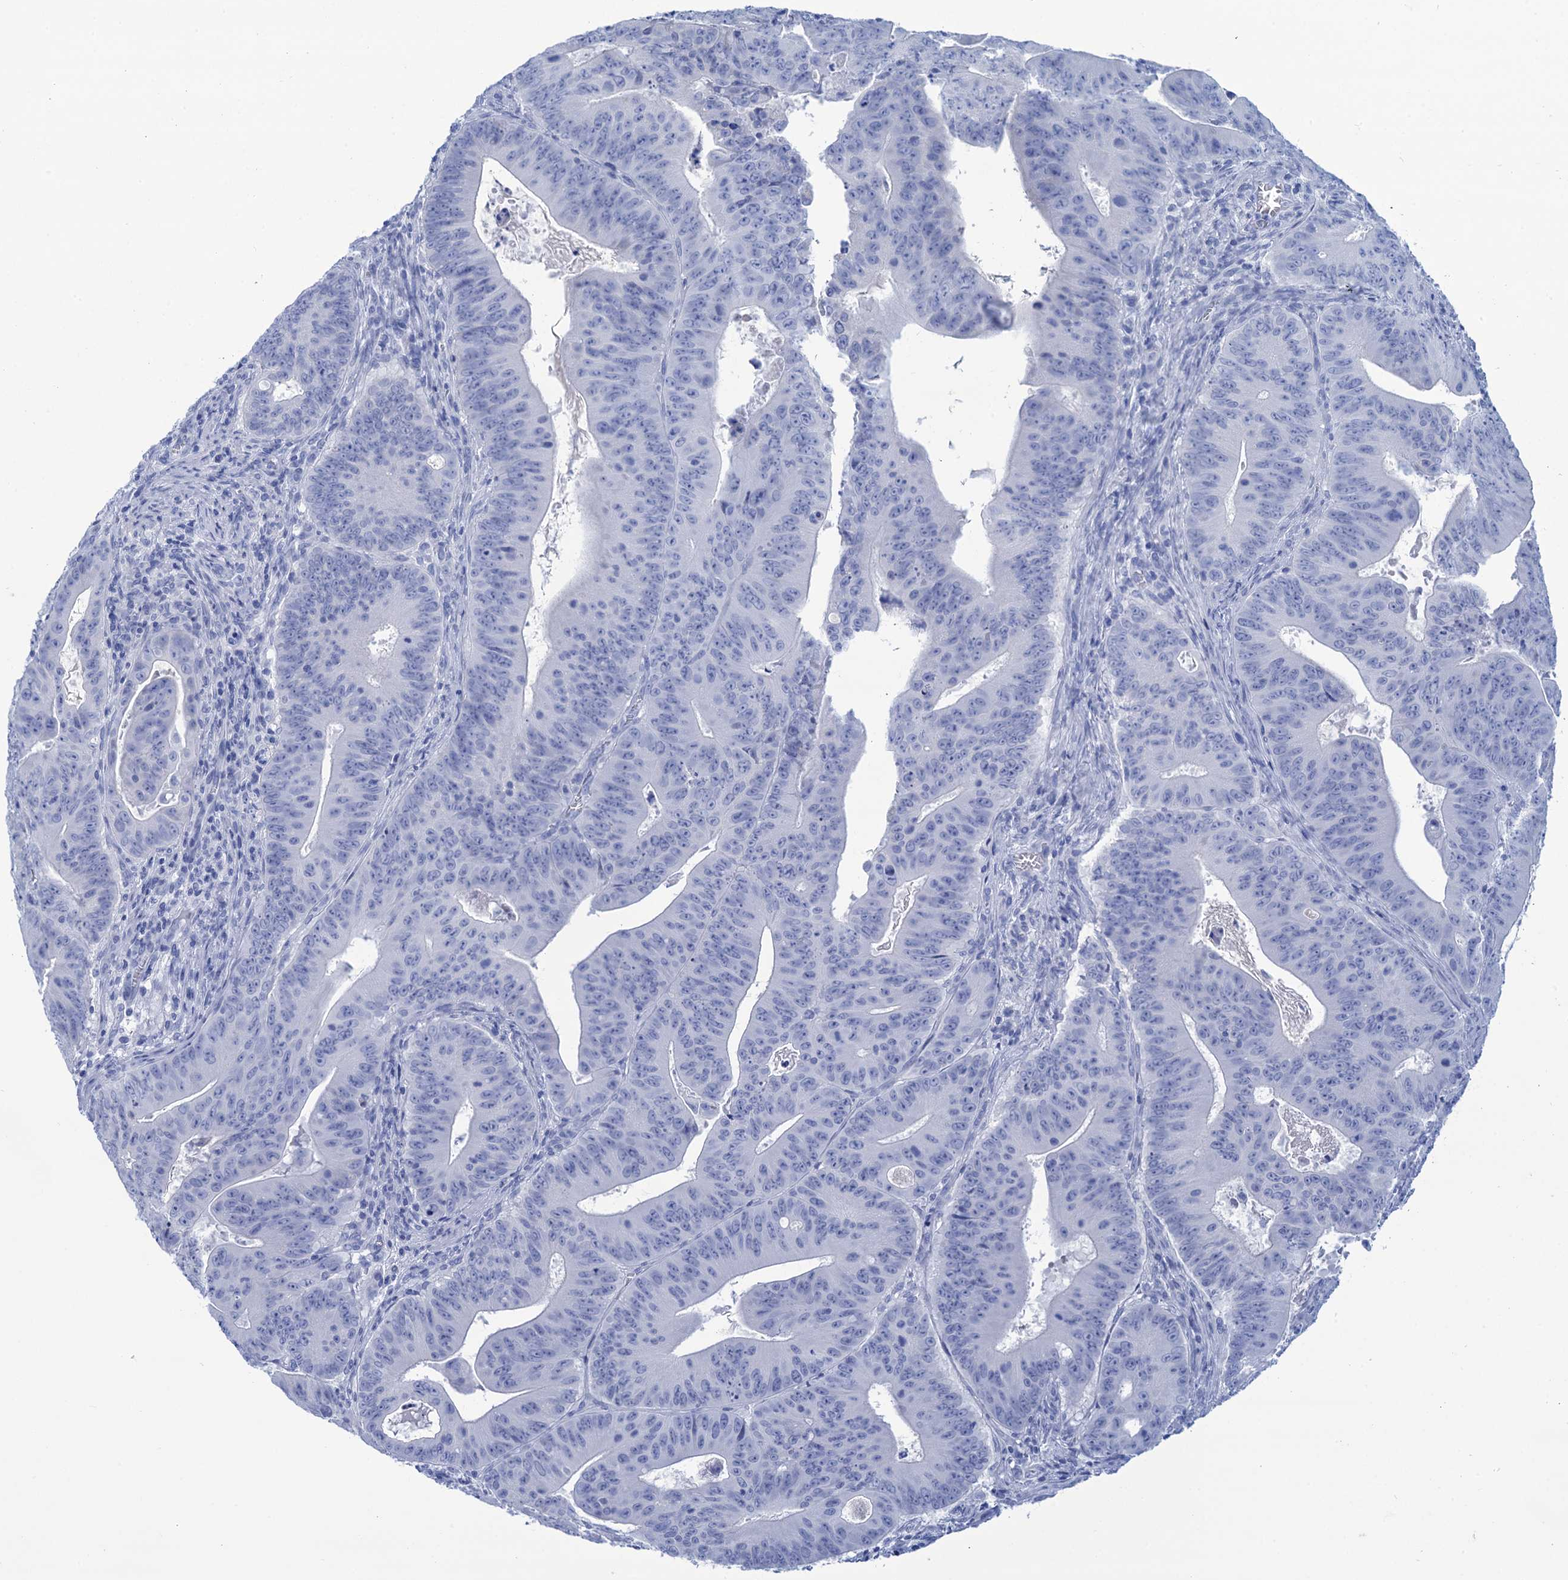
{"staining": {"intensity": "negative", "quantity": "none", "location": "none"}, "tissue": "colorectal cancer", "cell_type": "Tumor cells", "image_type": "cancer", "snomed": [{"axis": "morphology", "description": "Adenocarcinoma, NOS"}, {"axis": "topography", "description": "Rectum"}], "caption": "The IHC photomicrograph has no significant positivity in tumor cells of colorectal cancer tissue.", "gene": "CABYR", "patient": {"sex": "female", "age": 75}}